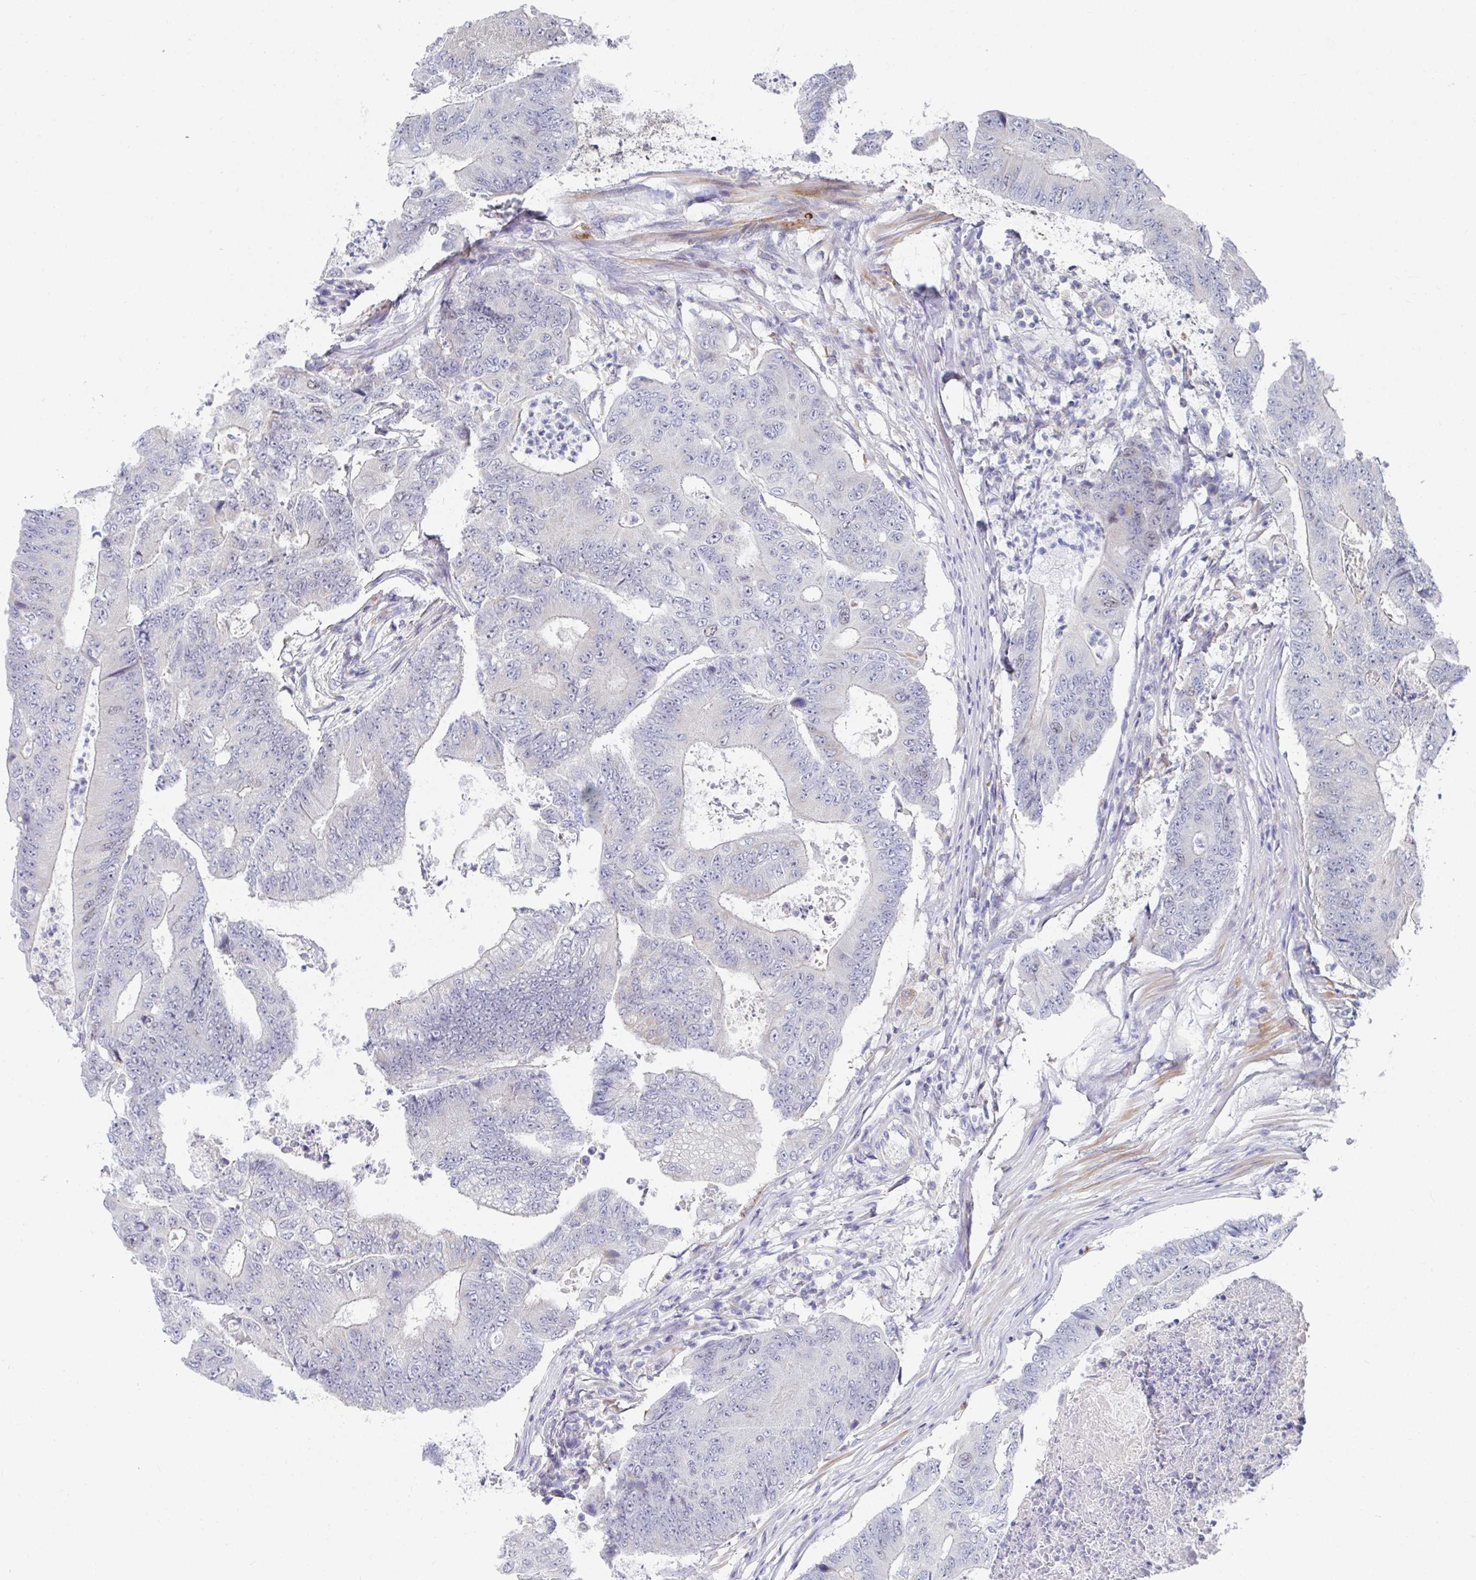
{"staining": {"intensity": "weak", "quantity": "<25%", "location": "nuclear"}, "tissue": "colorectal cancer", "cell_type": "Tumor cells", "image_type": "cancer", "snomed": [{"axis": "morphology", "description": "Adenocarcinoma, NOS"}, {"axis": "topography", "description": "Colon"}], "caption": "This histopathology image is of colorectal adenocarcinoma stained with IHC to label a protein in brown with the nuclei are counter-stained blue. There is no positivity in tumor cells.", "gene": "ATP5F1C", "patient": {"sex": "female", "age": 48}}